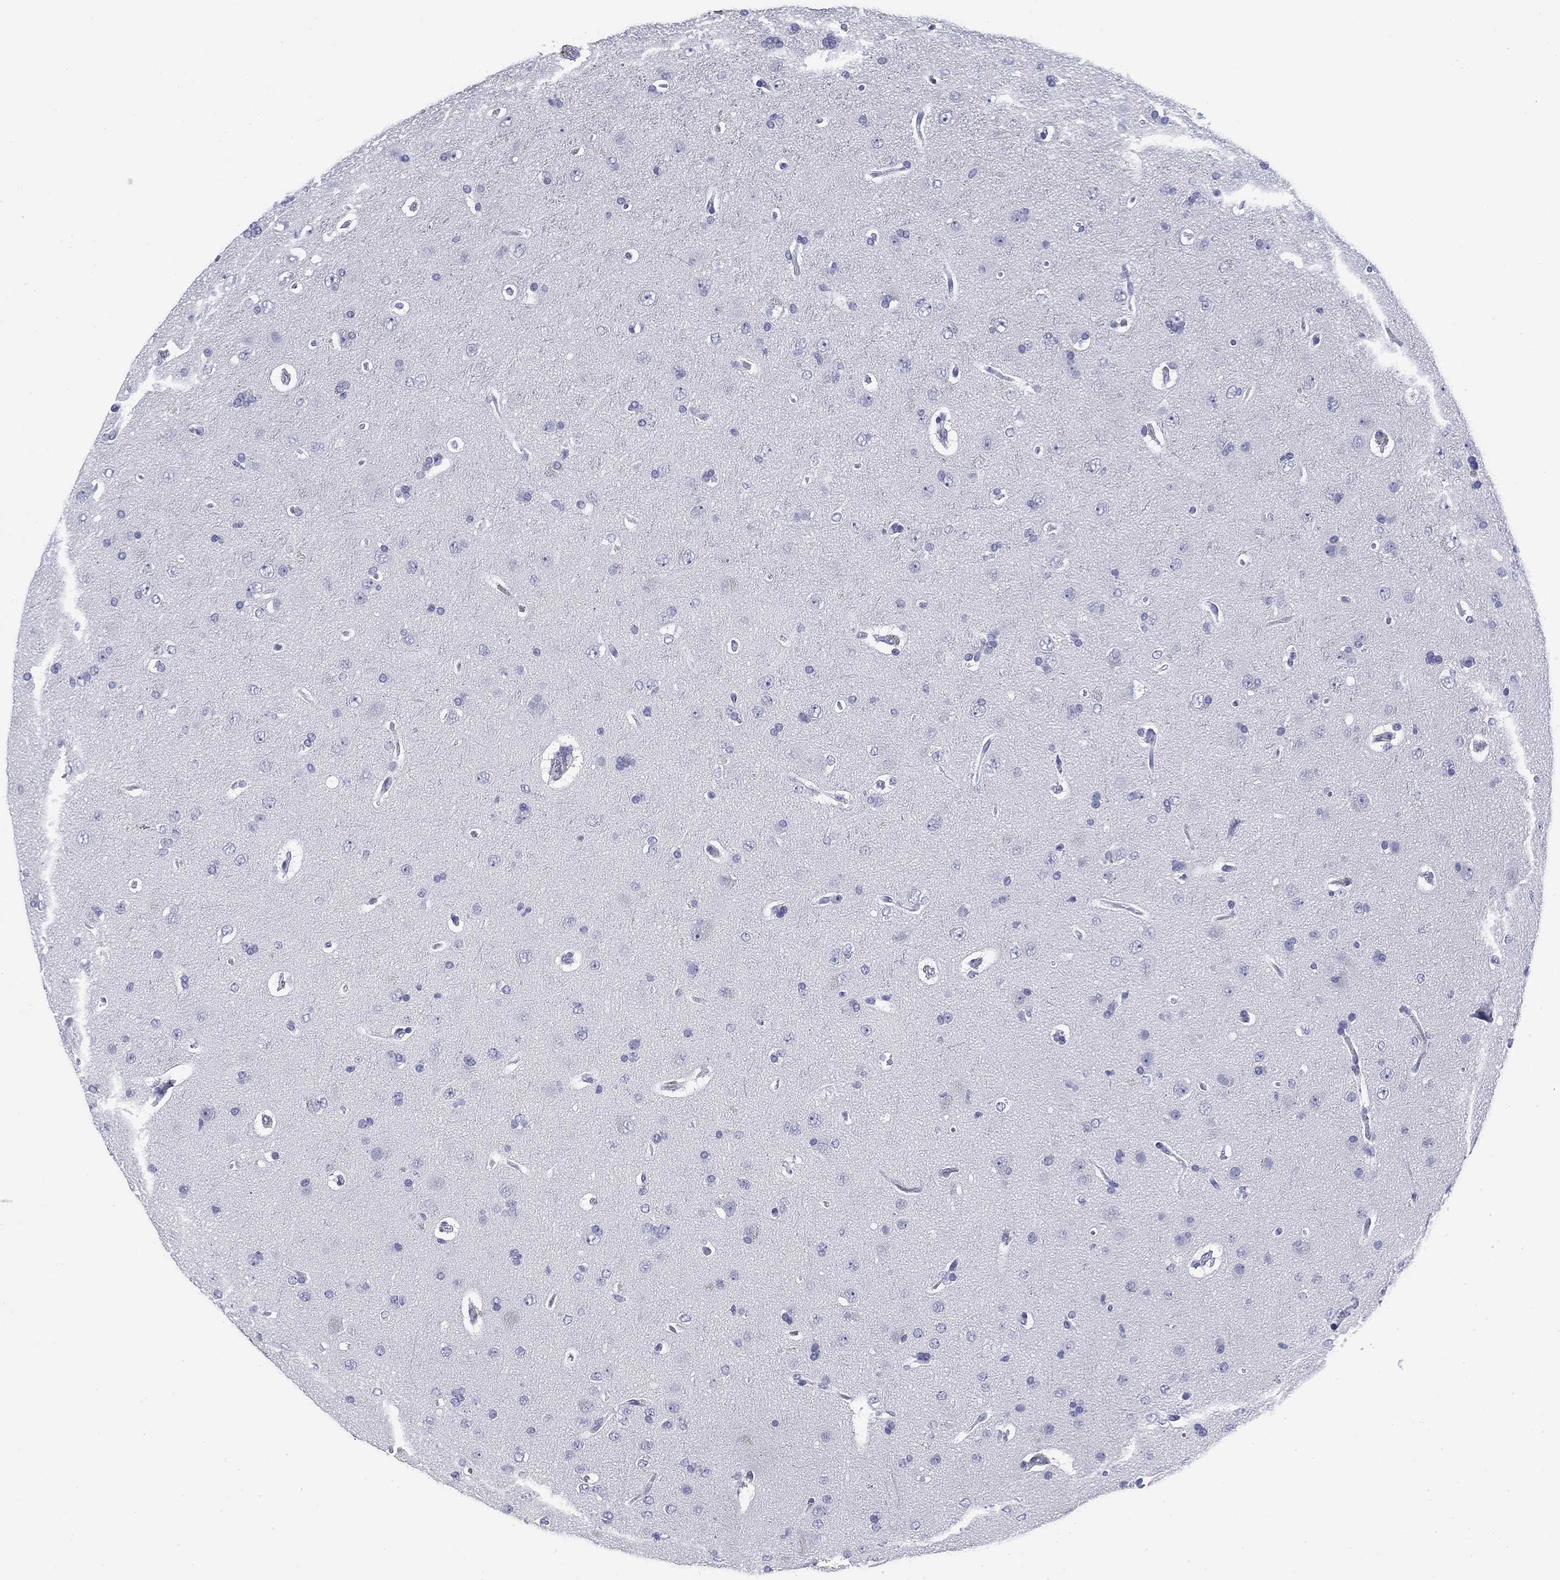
{"staining": {"intensity": "negative", "quantity": "none", "location": "none"}, "tissue": "glioma", "cell_type": "Tumor cells", "image_type": "cancer", "snomed": [{"axis": "morphology", "description": "Glioma, malignant, NOS"}, {"axis": "topography", "description": "Cerebral cortex"}], "caption": "Glioma was stained to show a protein in brown. There is no significant expression in tumor cells.", "gene": "CD79B", "patient": {"sex": "male", "age": 58}}